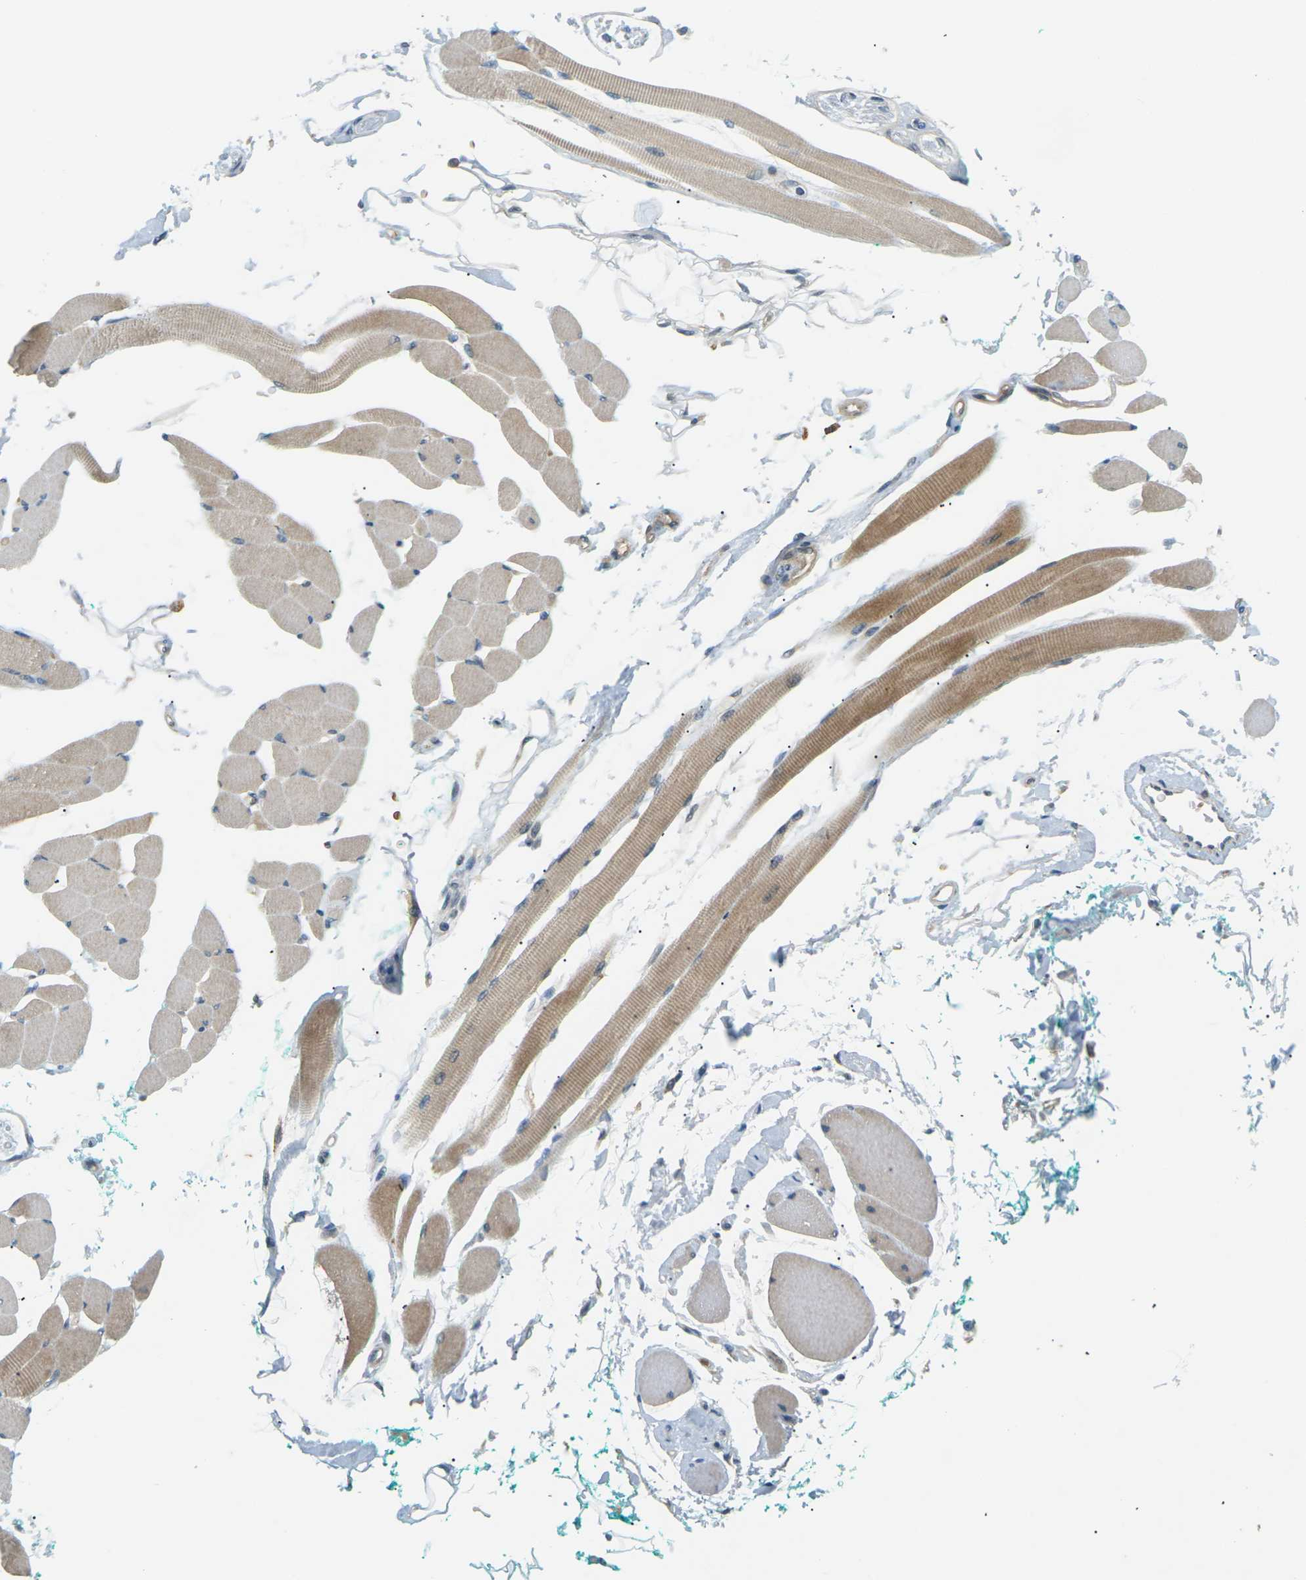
{"staining": {"intensity": "weak", "quantity": ">75%", "location": "cytoplasmic/membranous"}, "tissue": "skeletal muscle", "cell_type": "Myocytes", "image_type": "normal", "snomed": [{"axis": "morphology", "description": "Normal tissue, NOS"}, {"axis": "topography", "description": "Skeletal muscle"}, {"axis": "topography", "description": "Oral tissue"}, {"axis": "topography", "description": "Peripheral nerve tissue"}], "caption": "Immunohistochemical staining of benign human skeletal muscle exhibits weak cytoplasmic/membranous protein positivity in approximately >75% of myocytes. (IHC, brightfield microscopy, high magnification).", "gene": "SOCS6", "patient": {"sex": "female", "age": 84}}